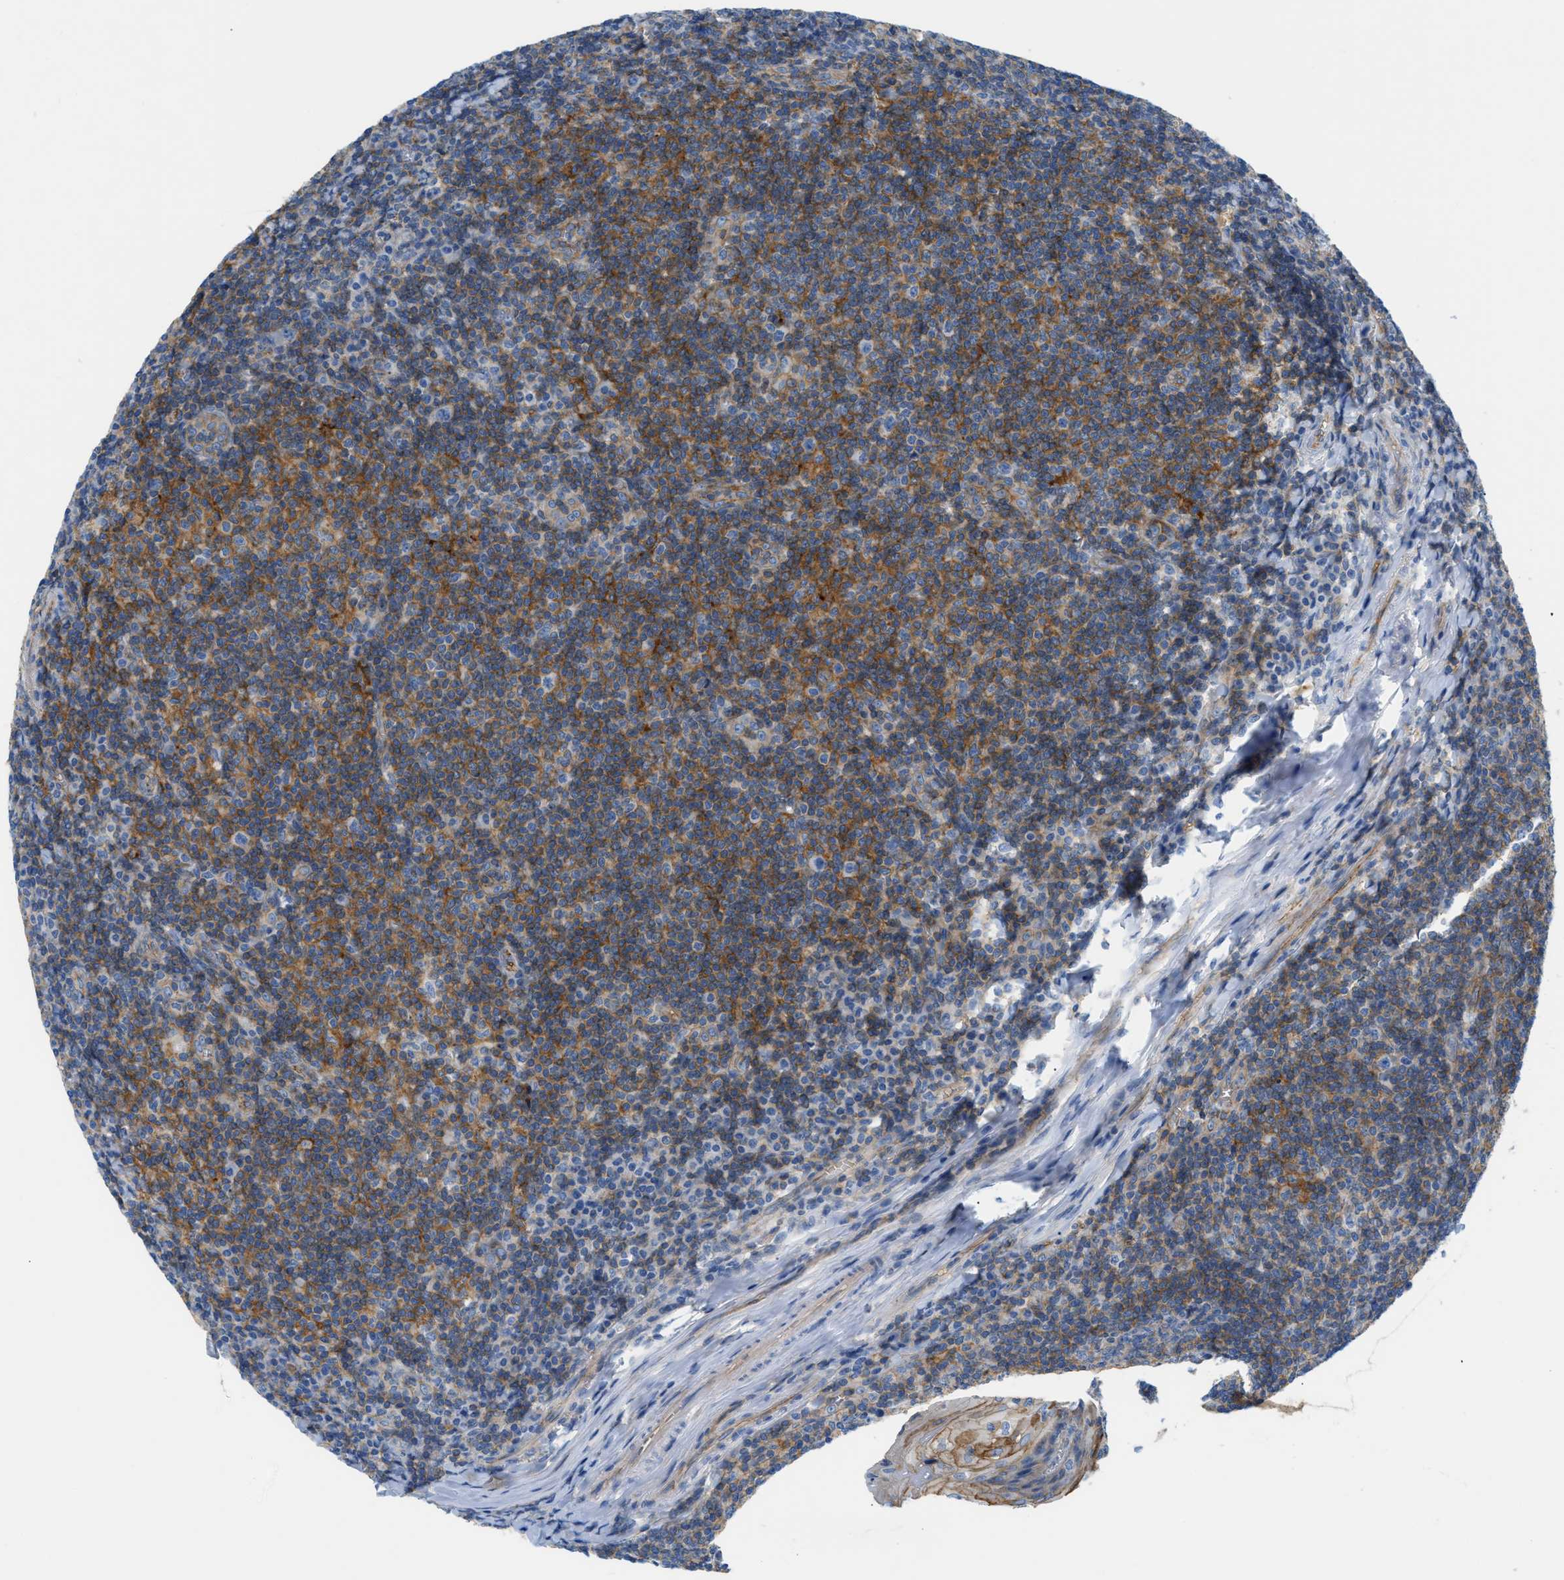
{"staining": {"intensity": "weak", "quantity": "25%-75%", "location": "cytoplasmic/membranous"}, "tissue": "tonsil", "cell_type": "Germinal center cells", "image_type": "normal", "snomed": [{"axis": "morphology", "description": "Normal tissue, NOS"}, {"axis": "topography", "description": "Tonsil"}], "caption": "A high-resolution image shows IHC staining of normal tonsil, which displays weak cytoplasmic/membranous staining in about 25%-75% of germinal center cells. (Brightfield microscopy of DAB IHC at high magnification).", "gene": "ORAI1", "patient": {"sex": "male", "age": 37}}